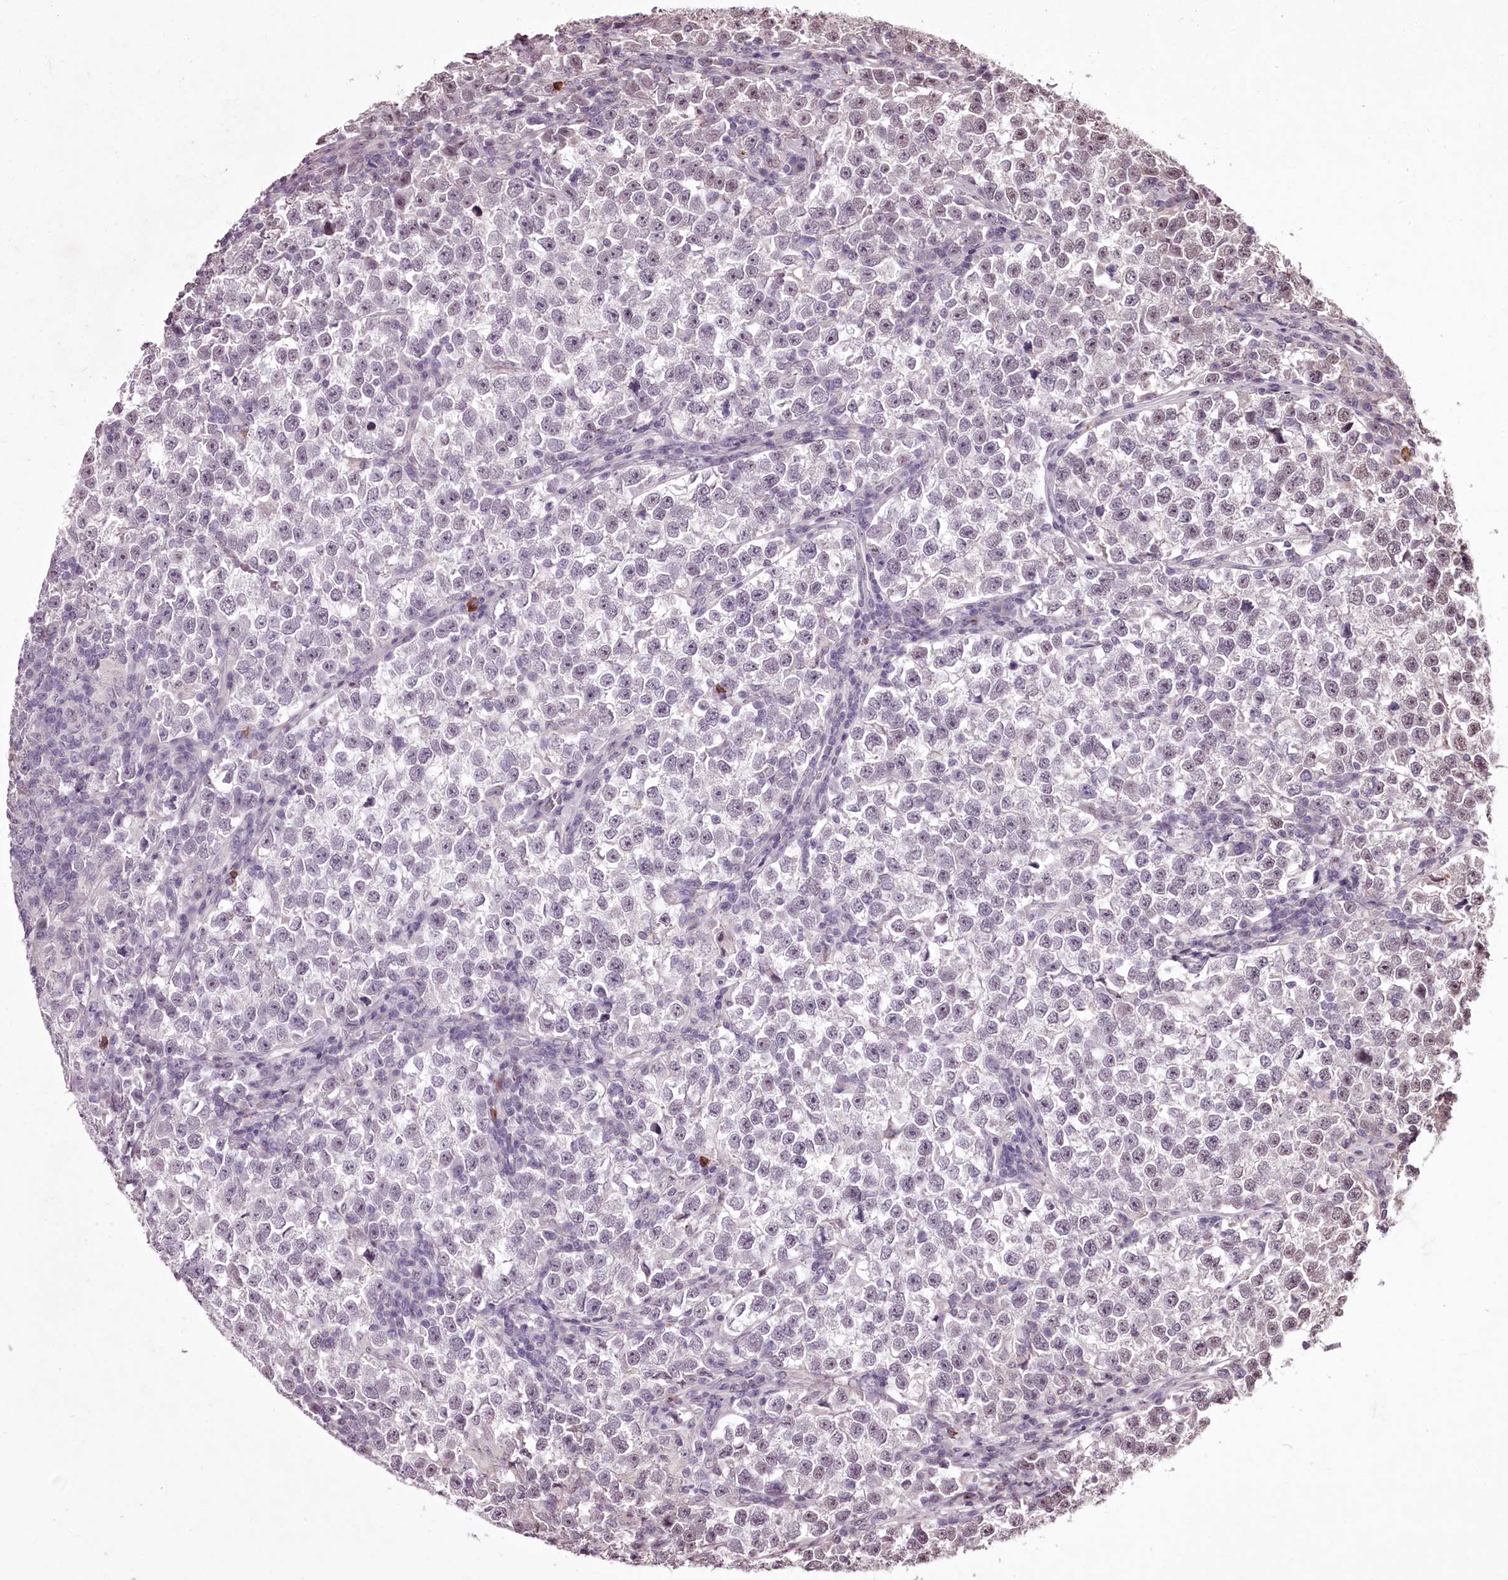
{"staining": {"intensity": "negative", "quantity": "none", "location": "none"}, "tissue": "testis cancer", "cell_type": "Tumor cells", "image_type": "cancer", "snomed": [{"axis": "morphology", "description": "Normal tissue, NOS"}, {"axis": "morphology", "description": "Seminoma, NOS"}, {"axis": "topography", "description": "Testis"}], "caption": "Immunohistochemical staining of human seminoma (testis) demonstrates no significant positivity in tumor cells.", "gene": "ADRA1D", "patient": {"sex": "male", "age": 43}}